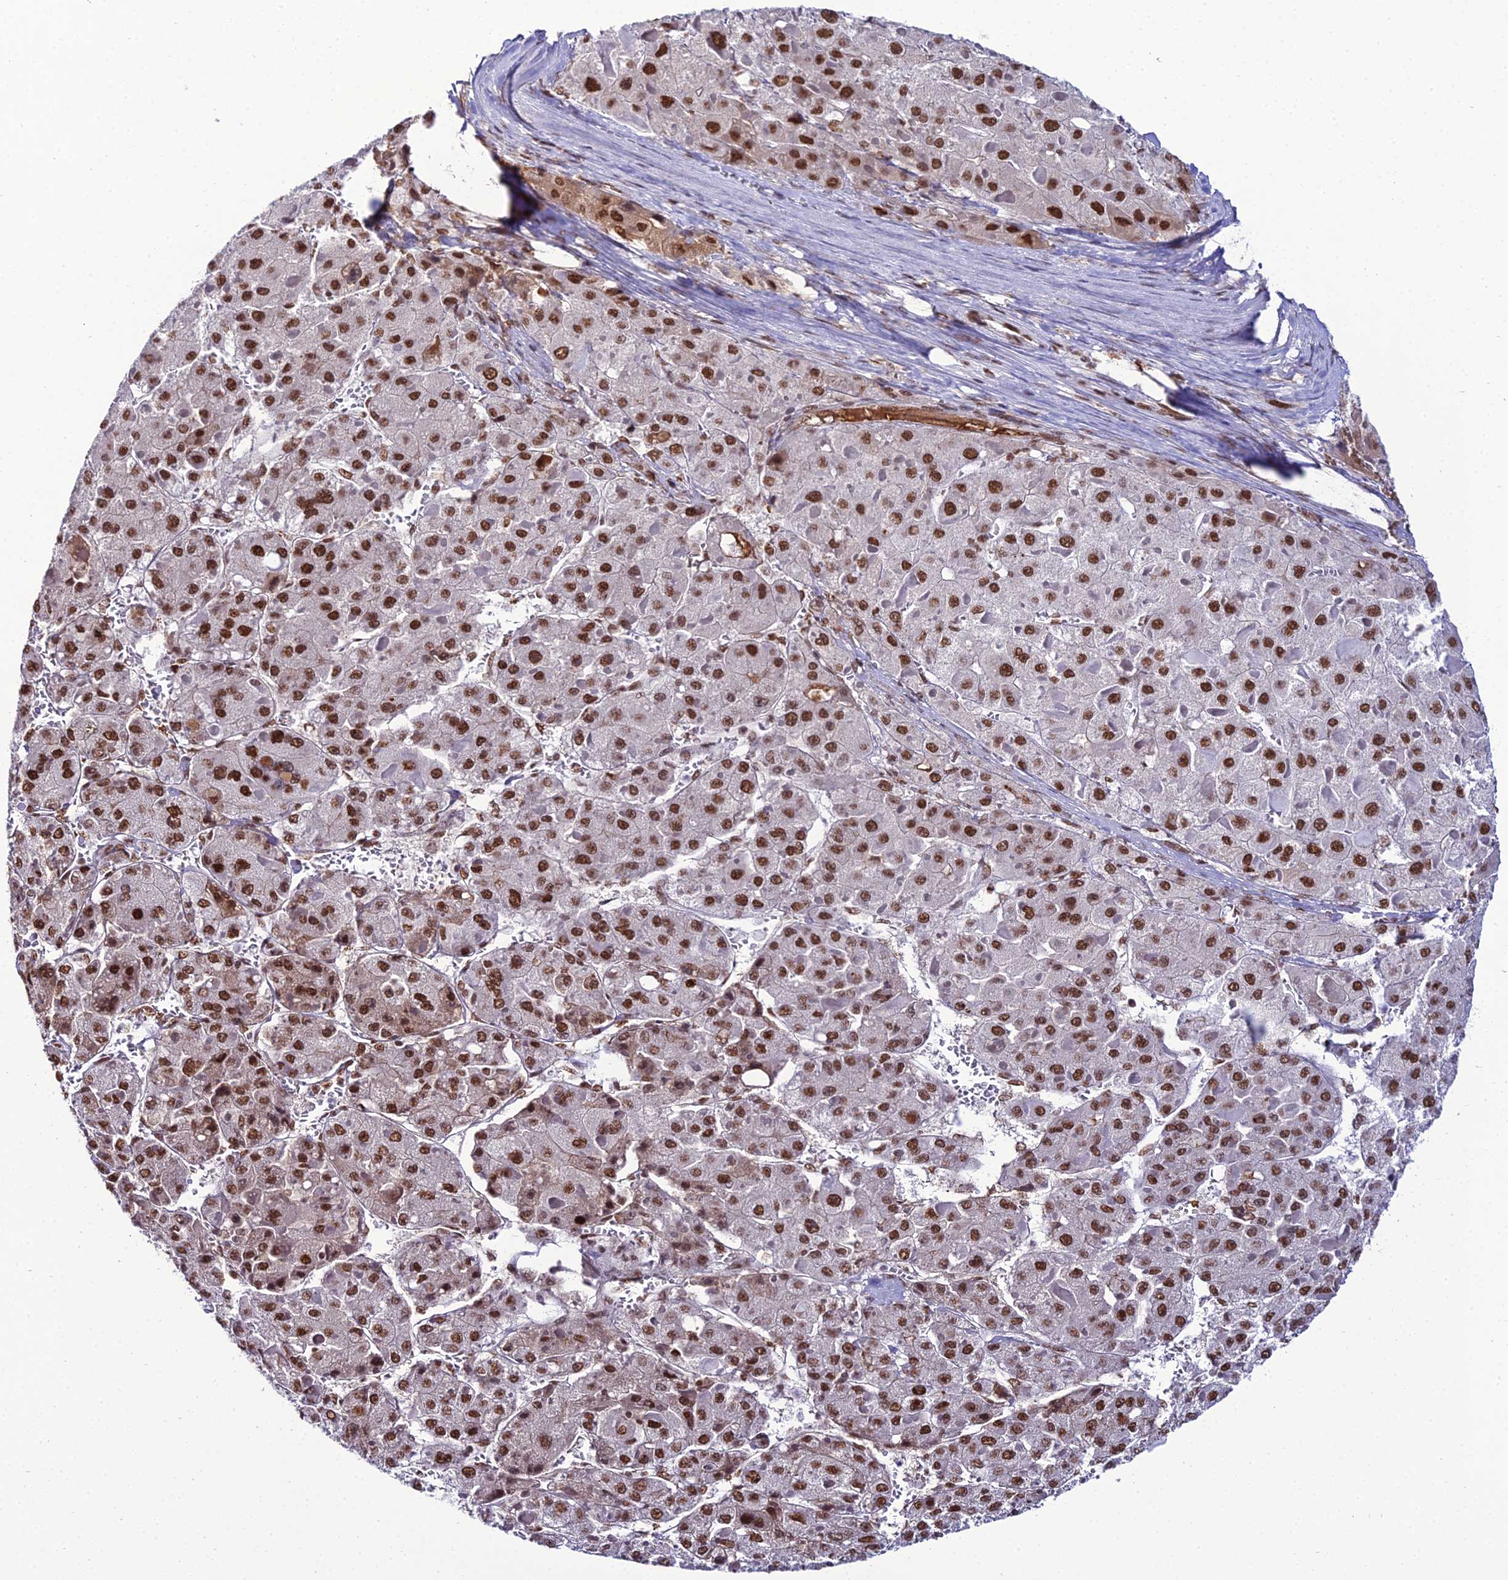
{"staining": {"intensity": "strong", "quantity": ">75%", "location": "nuclear"}, "tissue": "liver cancer", "cell_type": "Tumor cells", "image_type": "cancer", "snomed": [{"axis": "morphology", "description": "Carcinoma, Hepatocellular, NOS"}, {"axis": "topography", "description": "Liver"}], "caption": "A high-resolution histopathology image shows IHC staining of liver cancer (hepatocellular carcinoma), which exhibits strong nuclear expression in about >75% of tumor cells.", "gene": "RBM12", "patient": {"sex": "female", "age": 73}}